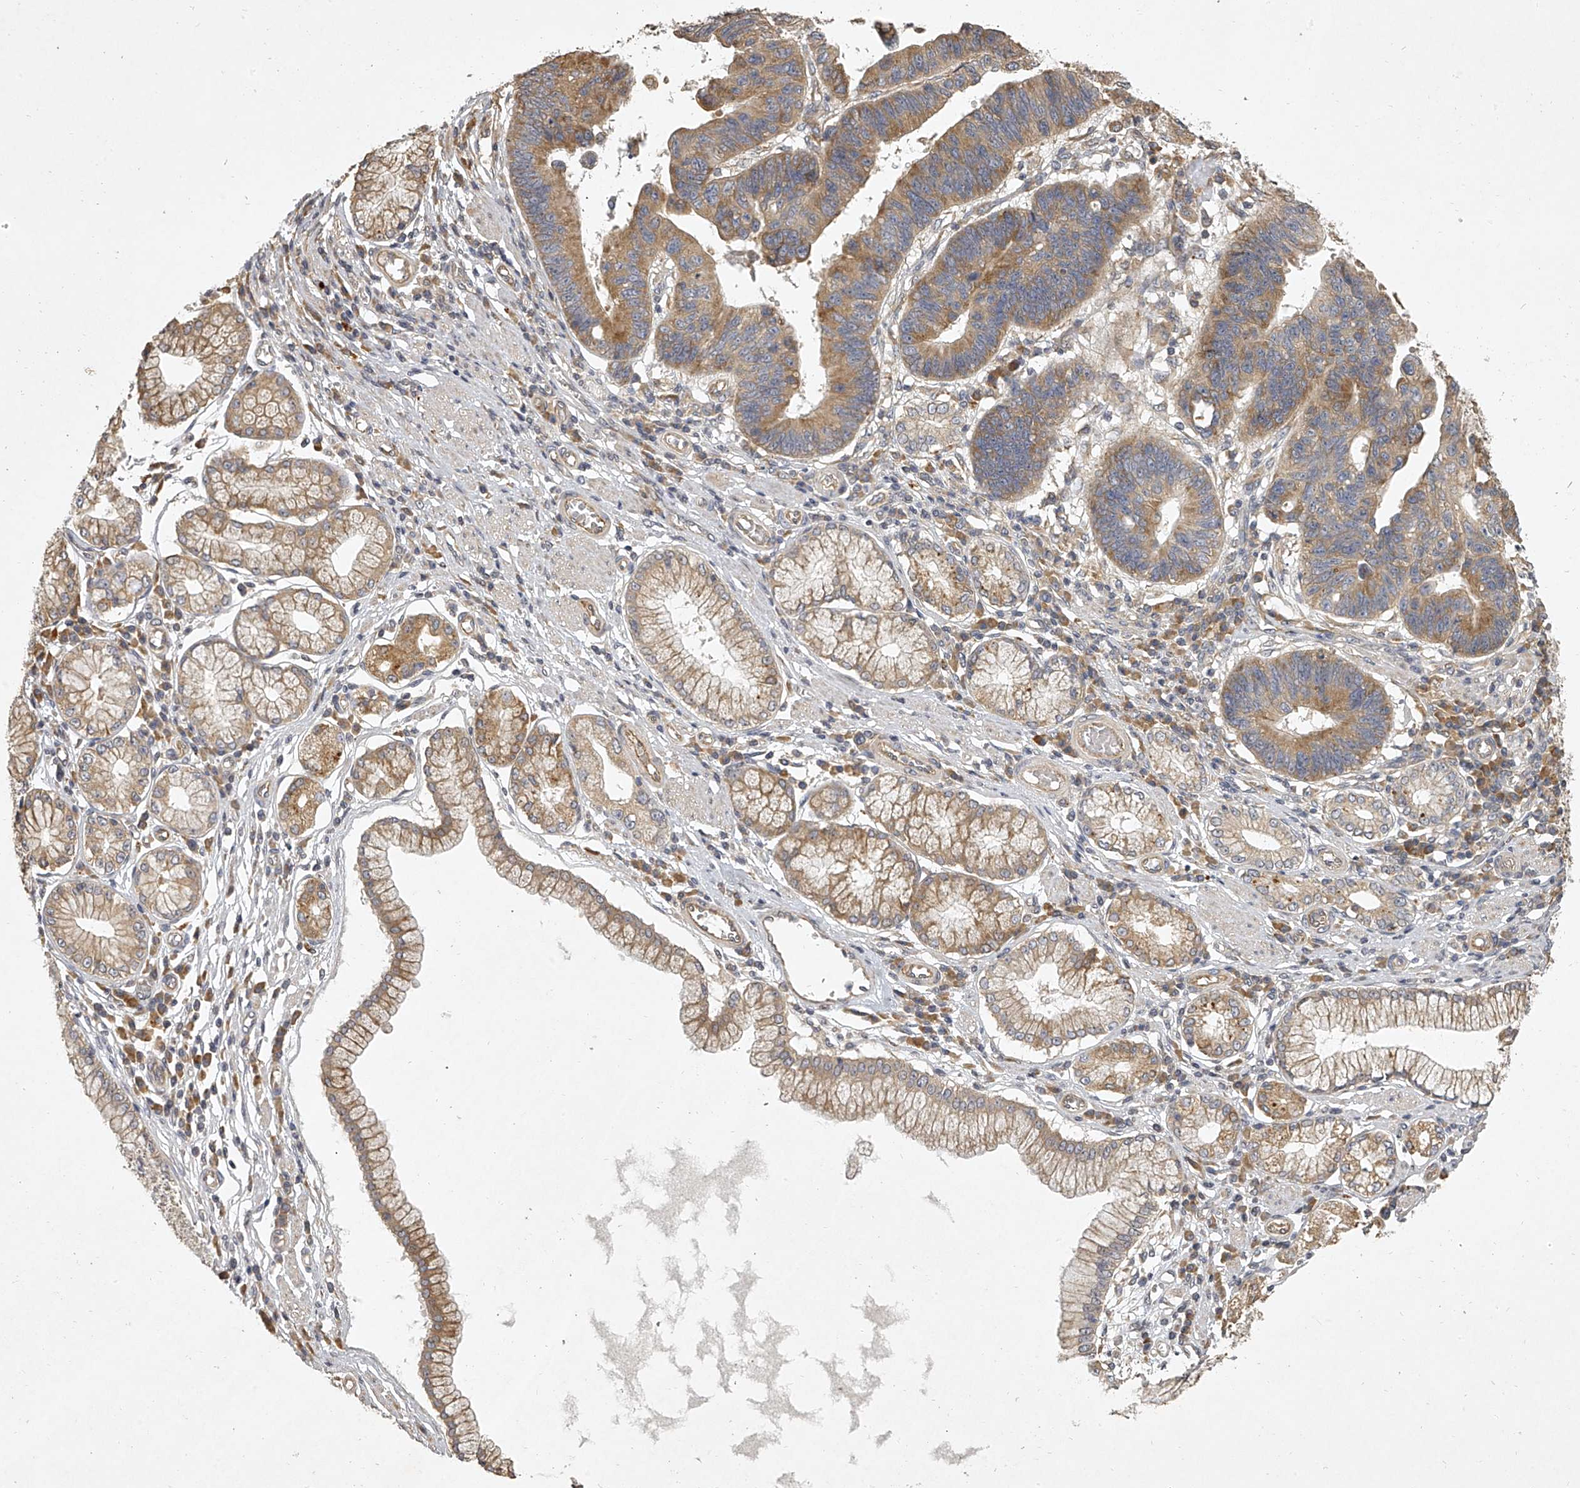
{"staining": {"intensity": "moderate", "quantity": ">75%", "location": "cytoplasmic/membranous"}, "tissue": "stomach cancer", "cell_type": "Tumor cells", "image_type": "cancer", "snomed": [{"axis": "morphology", "description": "Adenocarcinoma, NOS"}, {"axis": "topography", "description": "Stomach"}], "caption": "Approximately >75% of tumor cells in stomach cancer display moderate cytoplasmic/membranous protein staining as visualized by brown immunohistochemical staining.", "gene": "DOCK9", "patient": {"sex": "male", "age": 59}}